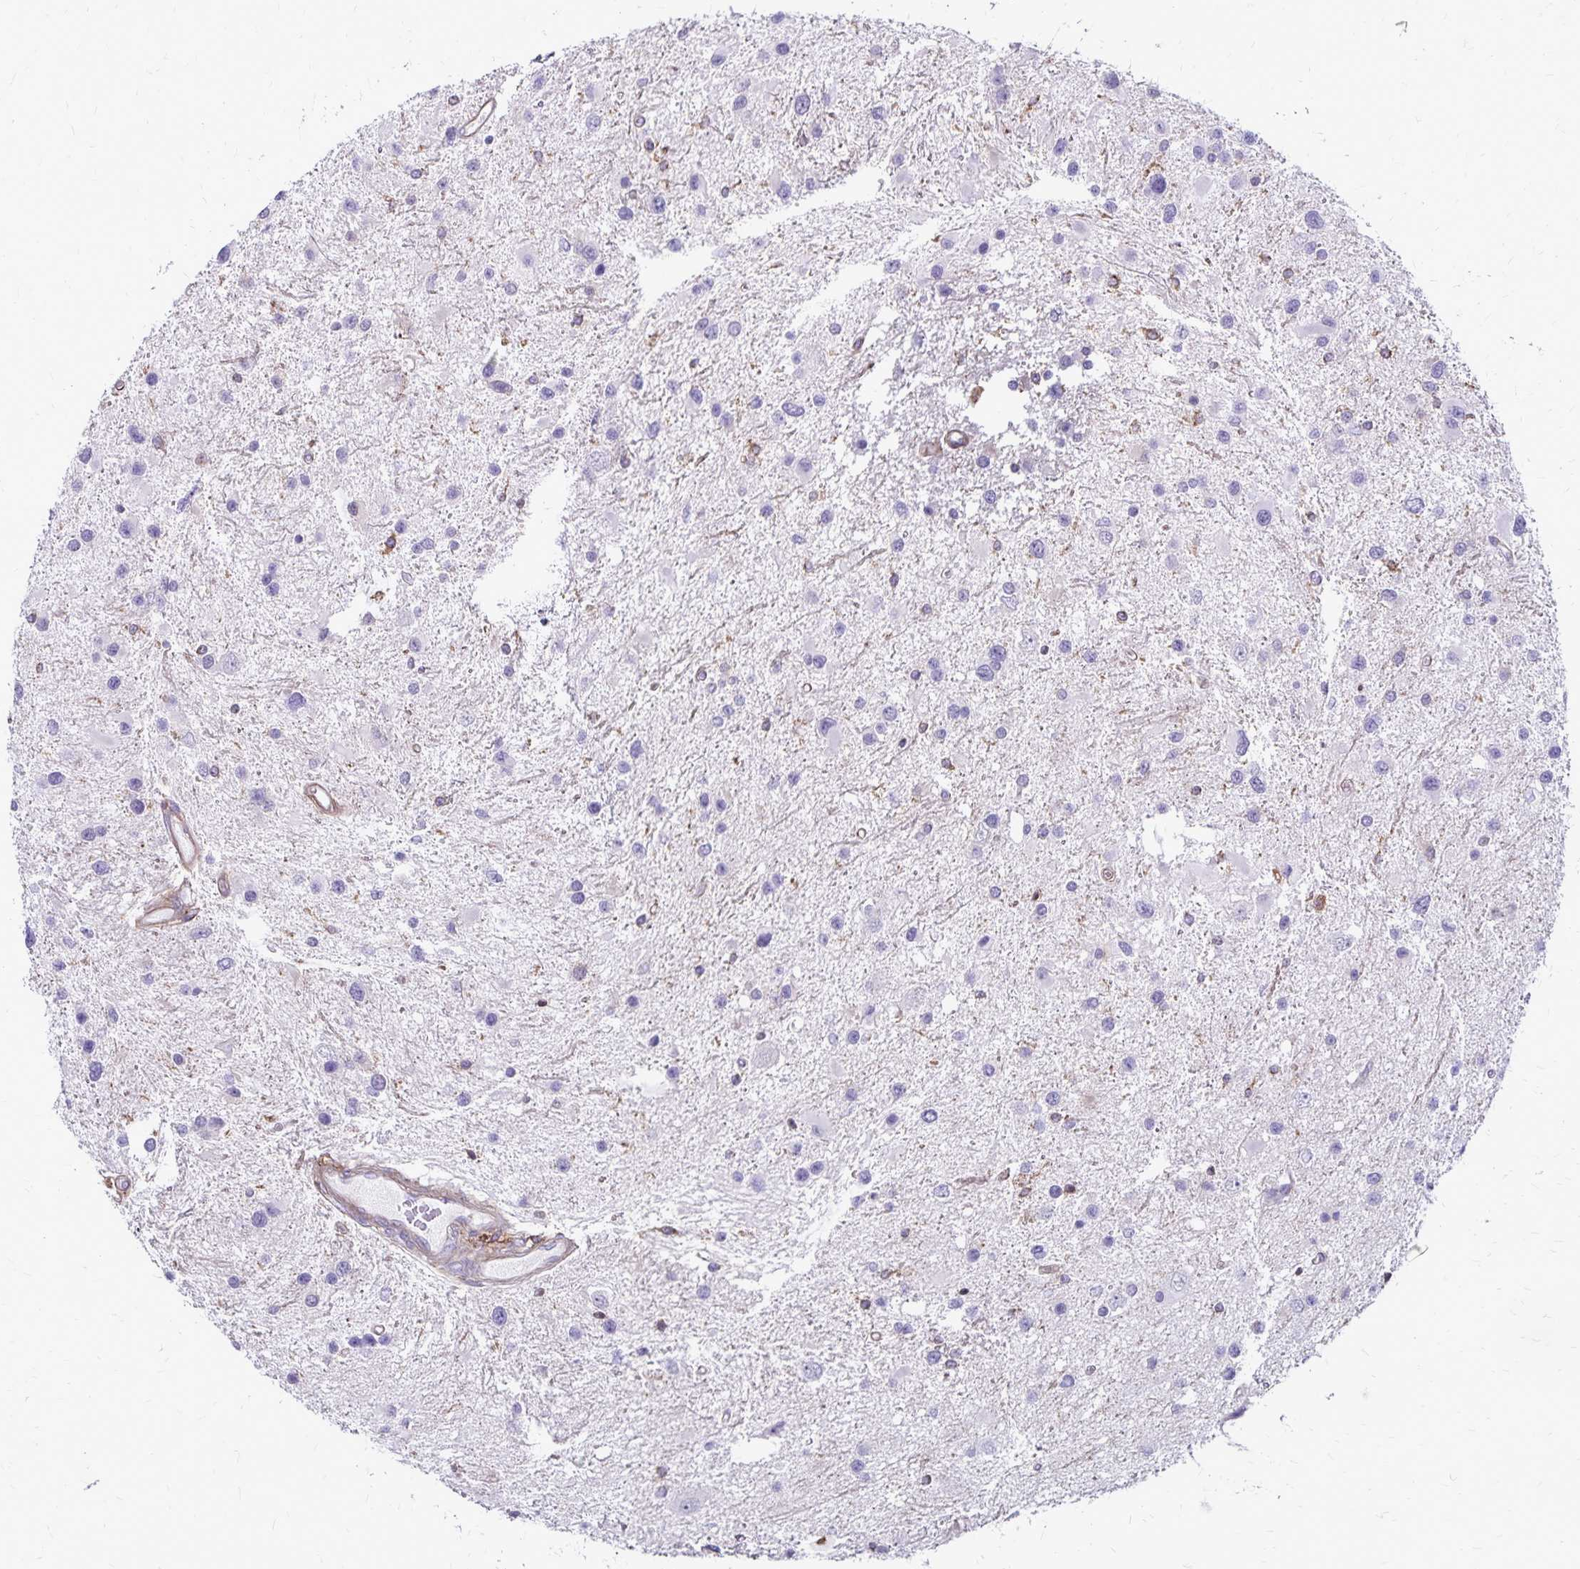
{"staining": {"intensity": "negative", "quantity": "none", "location": "none"}, "tissue": "glioma", "cell_type": "Tumor cells", "image_type": "cancer", "snomed": [{"axis": "morphology", "description": "Glioma, malignant, Low grade"}, {"axis": "topography", "description": "Brain"}], "caption": "Tumor cells are negative for brown protein staining in glioma. (Brightfield microscopy of DAB (3,3'-diaminobenzidine) immunohistochemistry at high magnification).", "gene": "TNS3", "patient": {"sex": "female", "age": 32}}